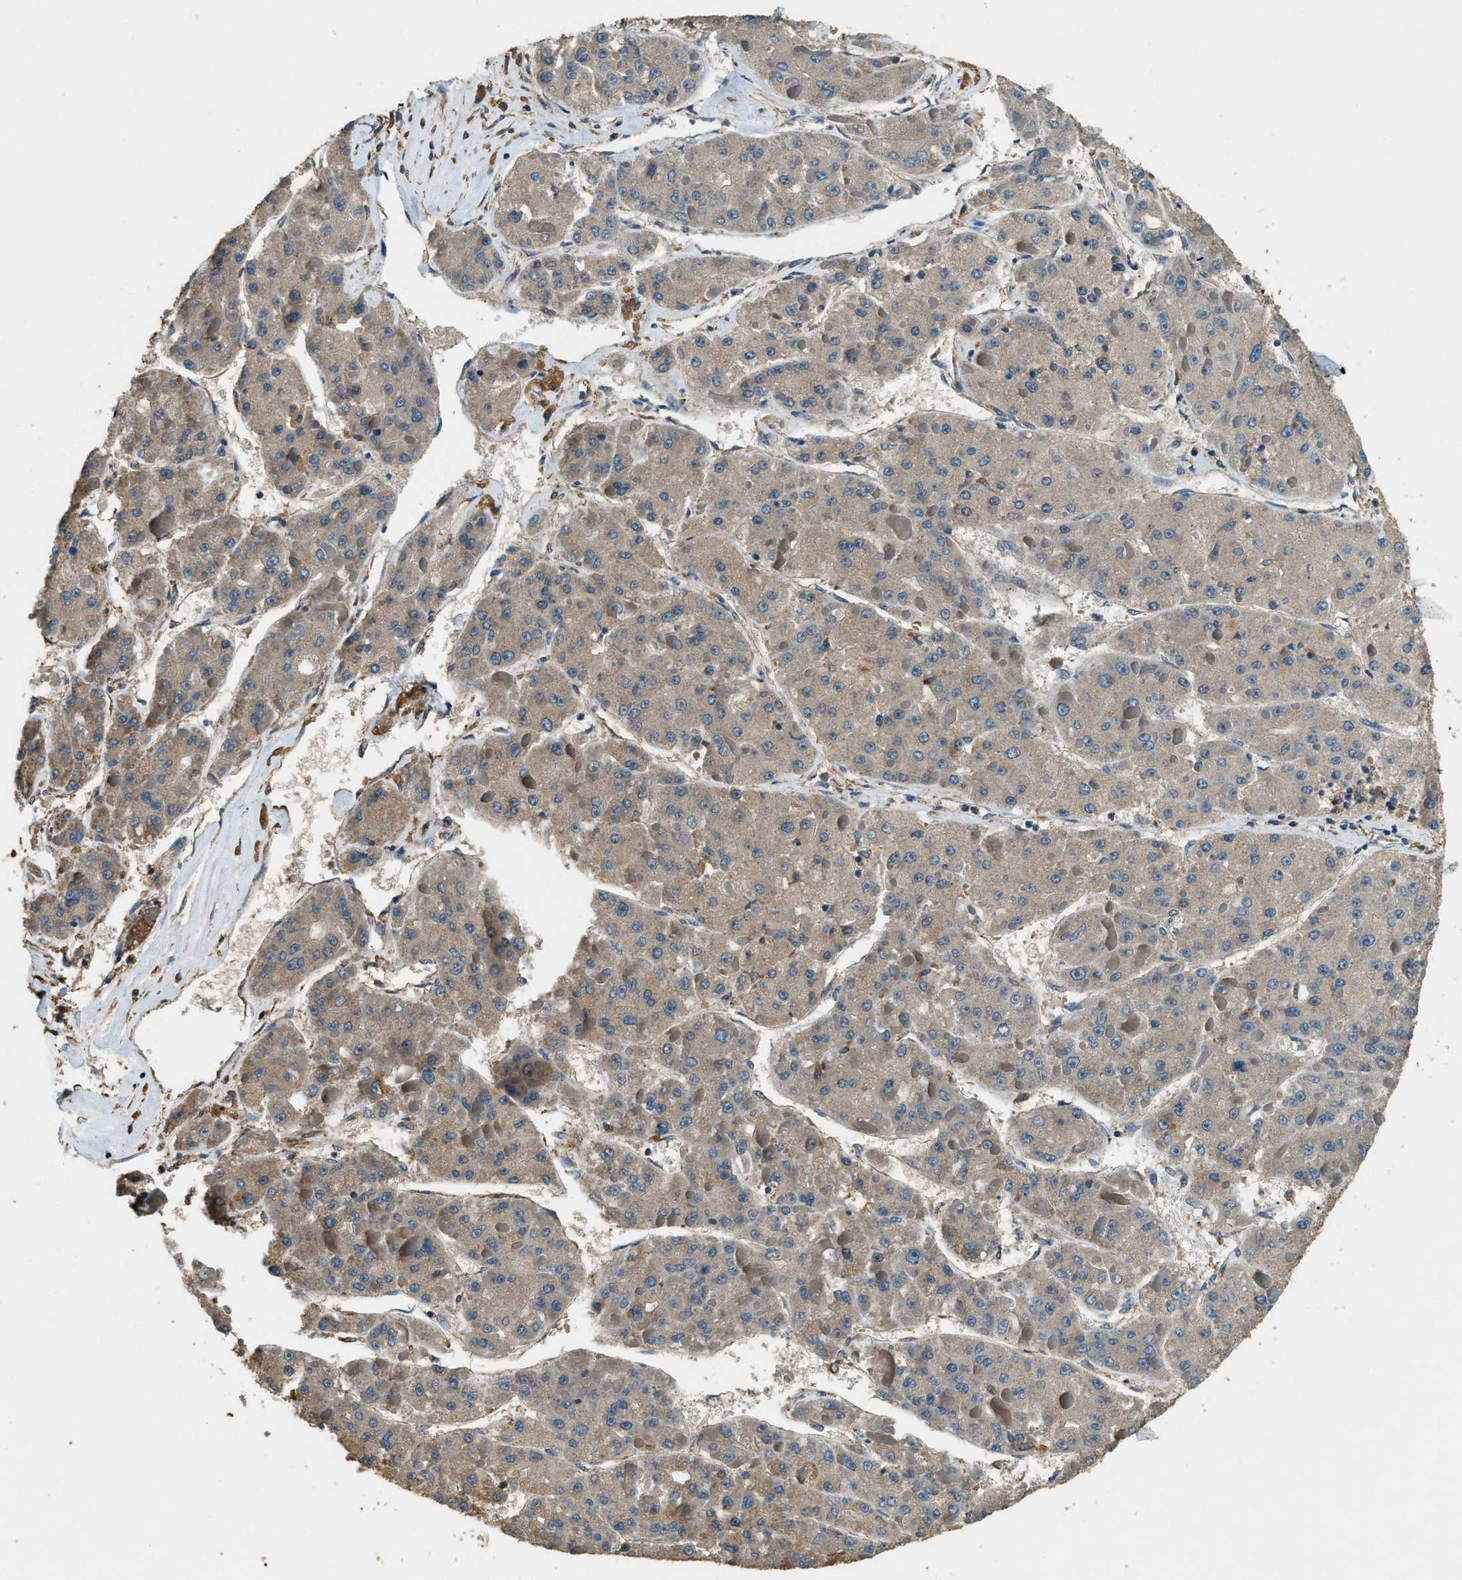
{"staining": {"intensity": "weak", "quantity": ">75%", "location": "cytoplasmic/membranous"}, "tissue": "liver cancer", "cell_type": "Tumor cells", "image_type": "cancer", "snomed": [{"axis": "morphology", "description": "Carcinoma, Hepatocellular, NOS"}, {"axis": "topography", "description": "Liver"}], "caption": "IHC (DAB (3,3'-diaminobenzidine)) staining of liver hepatocellular carcinoma demonstrates weak cytoplasmic/membranous protein expression in about >75% of tumor cells. (Brightfield microscopy of DAB IHC at high magnification).", "gene": "ERGIC1", "patient": {"sex": "female", "age": 73}}